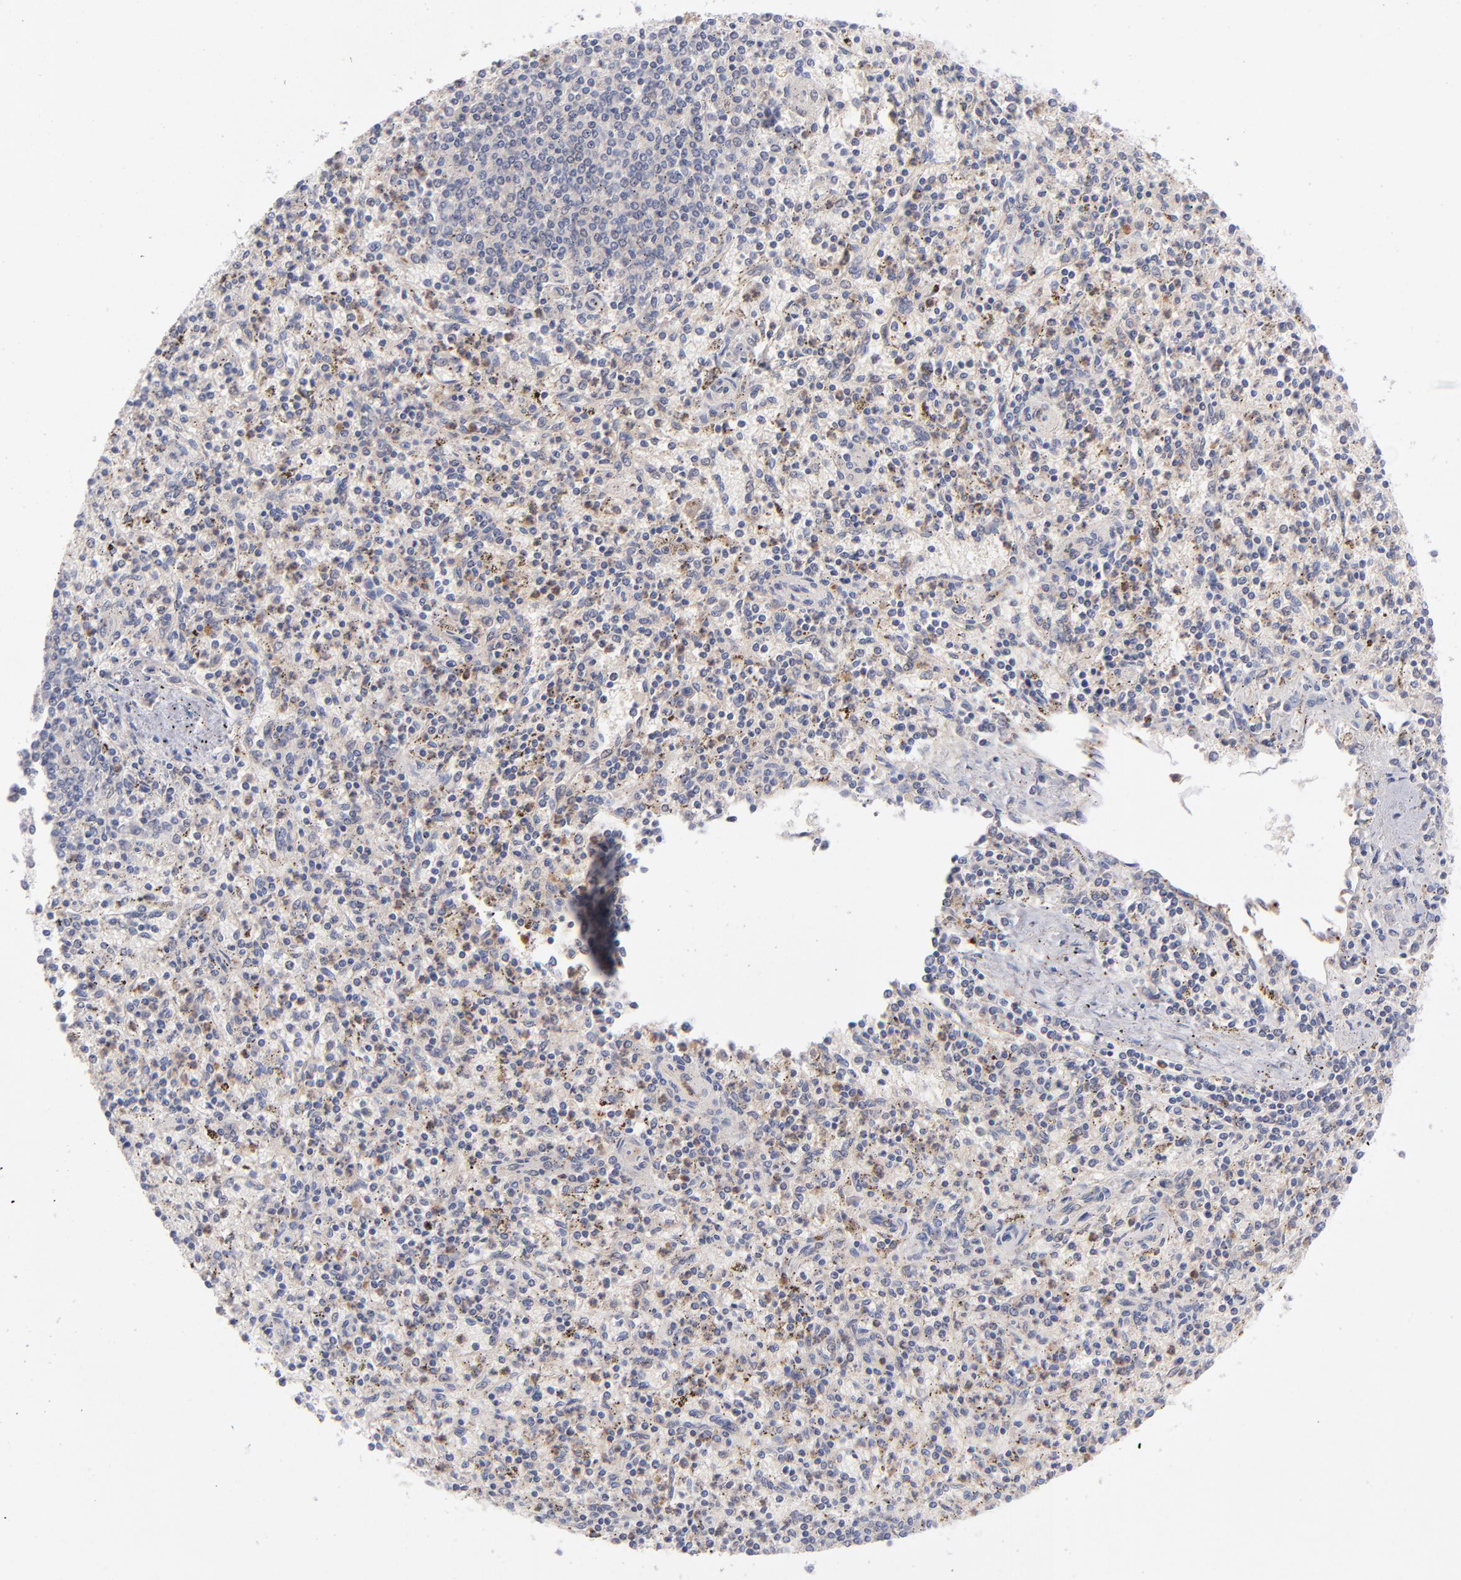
{"staining": {"intensity": "weak", "quantity": "<25%", "location": "cytoplasmic/membranous"}, "tissue": "spleen", "cell_type": "Cells in red pulp", "image_type": "normal", "snomed": [{"axis": "morphology", "description": "Normal tissue, NOS"}, {"axis": "topography", "description": "Spleen"}], "caption": "Micrograph shows no significant protein staining in cells in red pulp of benign spleen.", "gene": "HP", "patient": {"sex": "male", "age": 72}}